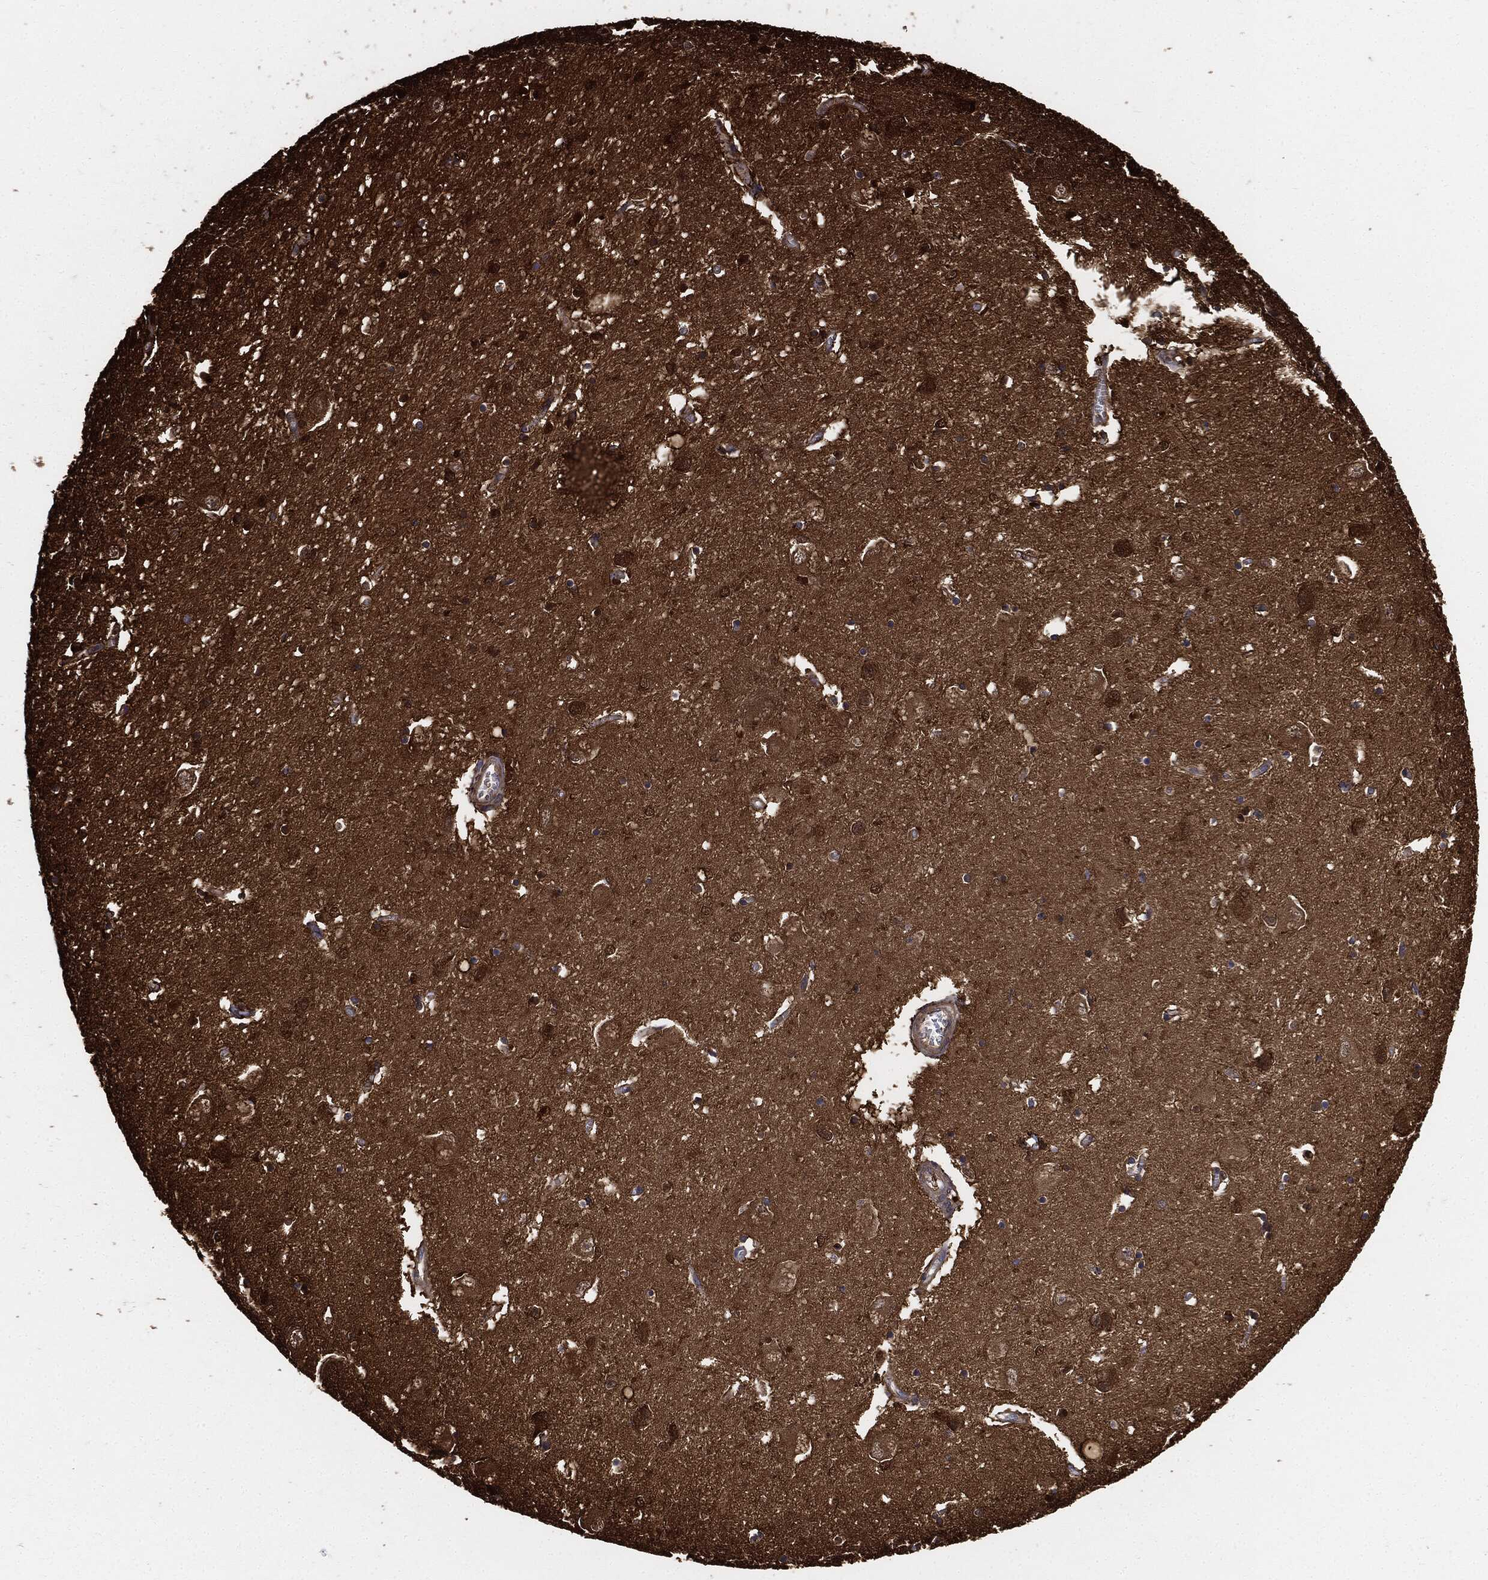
{"staining": {"intensity": "moderate", "quantity": "<25%", "location": "cytoplasmic/membranous,nuclear"}, "tissue": "caudate", "cell_type": "Glial cells", "image_type": "normal", "snomed": [{"axis": "morphology", "description": "Normal tissue, NOS"}, {"axis": "topography", "description": "Lateral ventricle wall"}], "caption": "High-power microscopy captured an IHC micrograph of benign caudate, revealing moderate cytoplasmic/membranous,nuclear positivity in approximately <25% of glial cells. (Stains: DAB (3,3'-diaminobenzidine) in brown, nuclei in blue, Microscopy: brightfield microscopy at high magnification).", "gene": "PRDX2", "patient": {"sex": "male", "age": 54}}